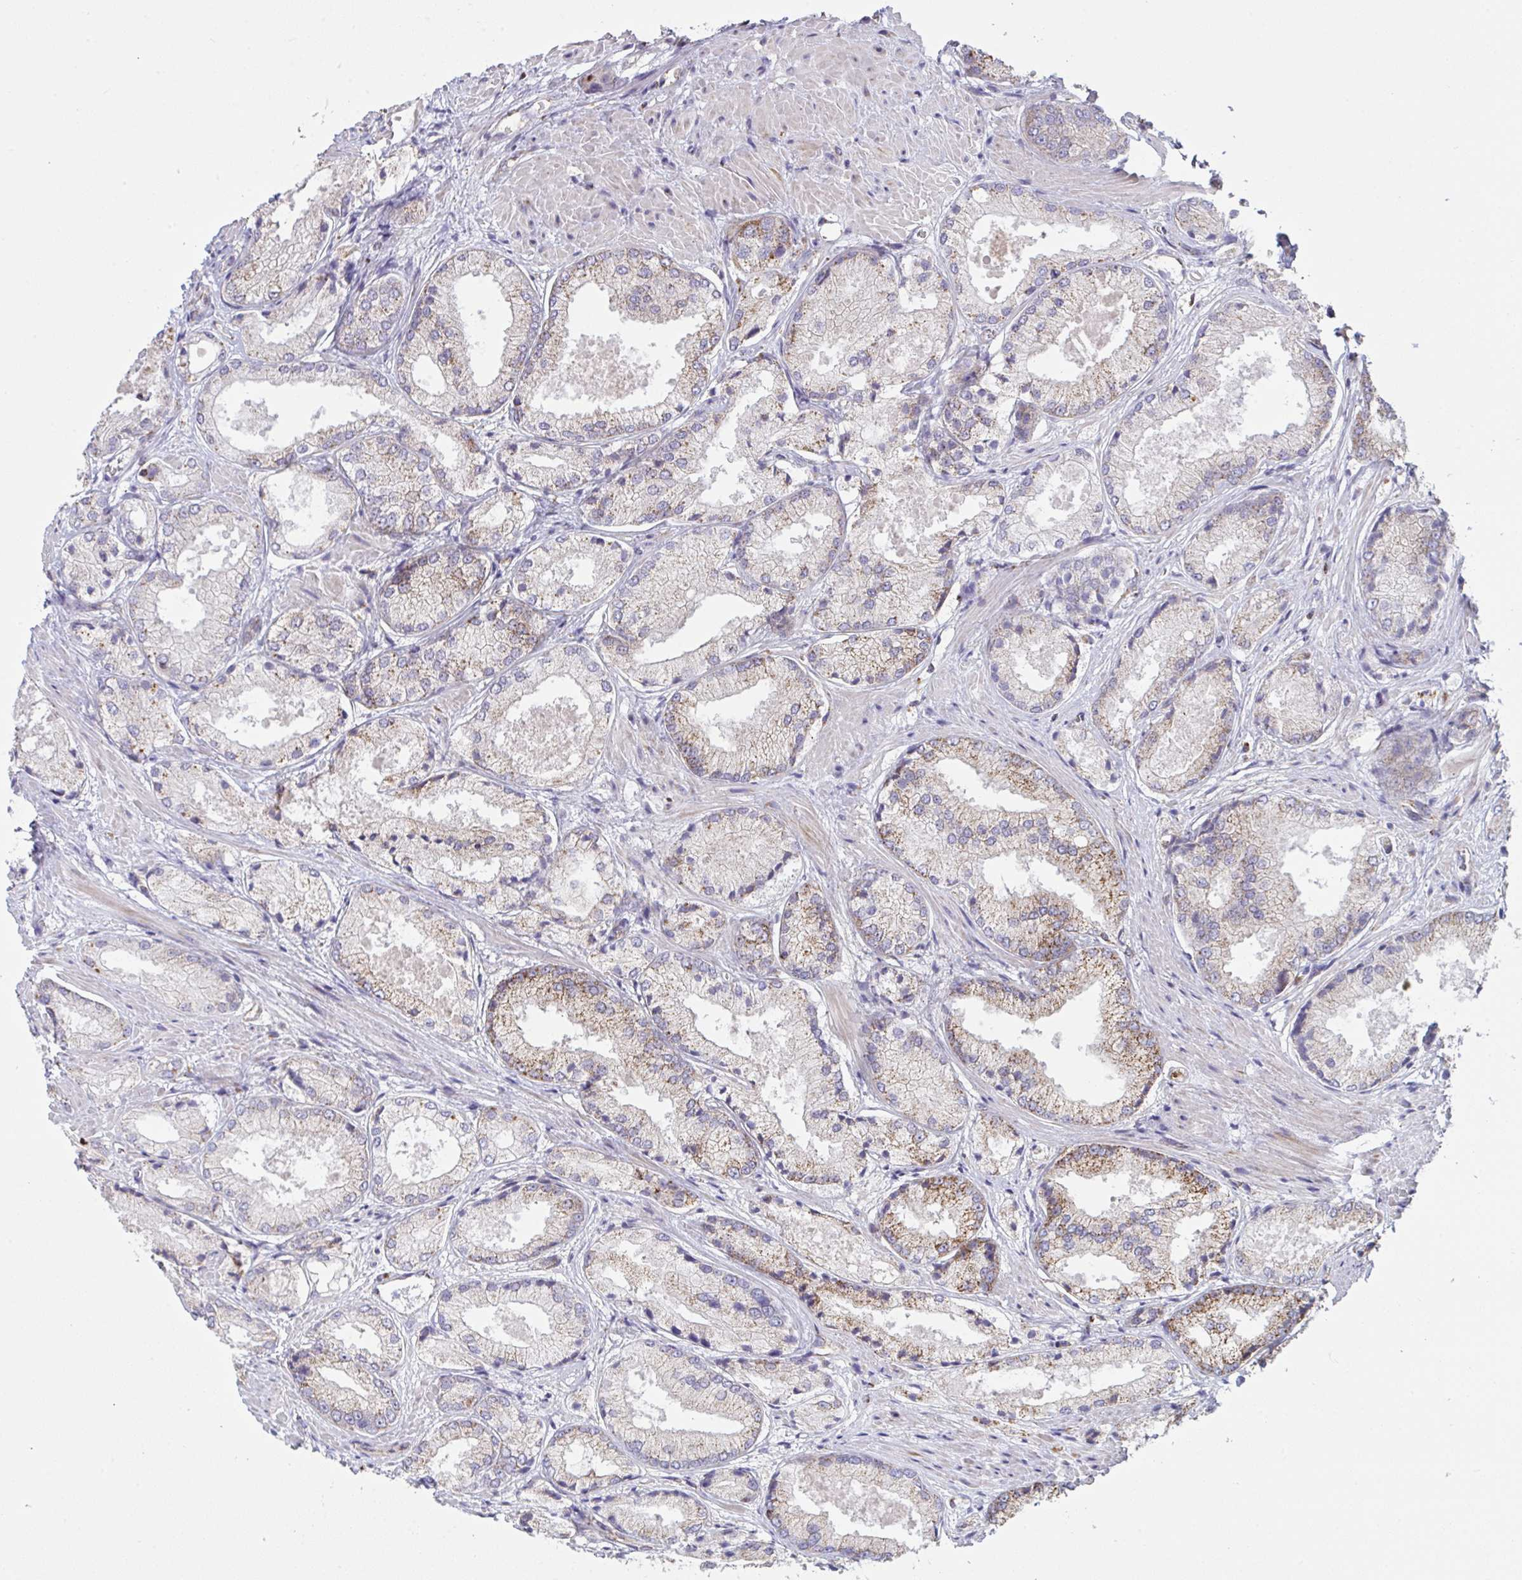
{"staining": {"intensity": "moderate", "quantity": "25%-75%", "location": "cytoplasmic/membranous"}, "tissue": "prostate cancer", "cell_type": "Tumor cells", "image_type": "cancer", "snomed": [{"axis": "morphology", "description": "Adenocarcinoma, High grade"}, {"axis": "topography", "description": "Prostate"}], "caption": "Protein staining exhibits moderate cytoplasmic/membranous positivity in approximately 25%-75% of tumor cells in prostate cancer. (brown staining indicates protein expression, while blue staining denotes nuclei).", "gene": "MICOS10", "patient": {"sex": "male", "age": 68}}